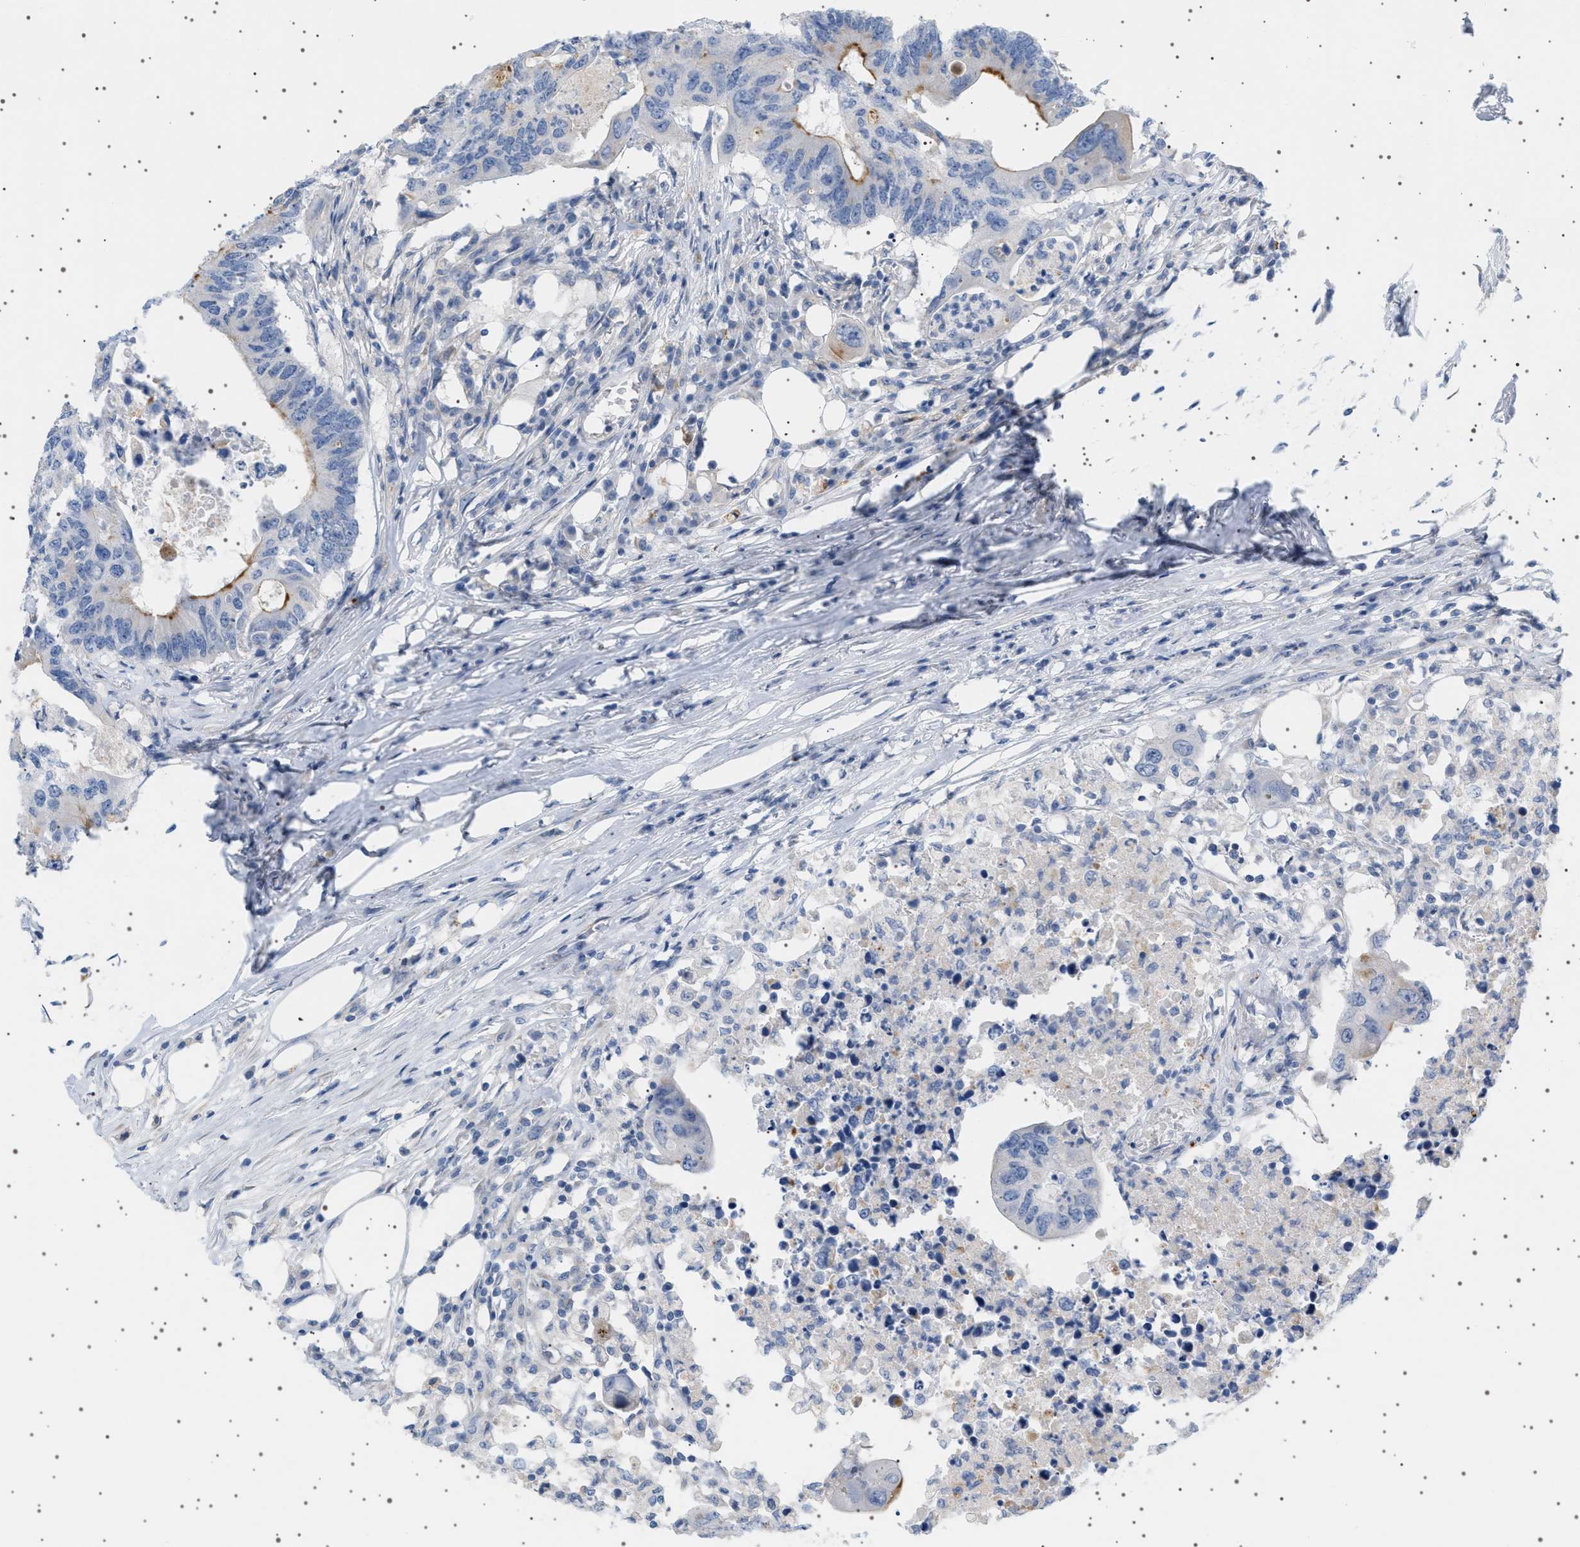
{"staining": {"intensity": "moderate", "quantity": "<25%", "location": "cytoplasmic/membranous"}, "tissue": "colorectal cancer", "cell_type": "Tumor cells", "image_type": "cancer", "snomed": [{"axis": "morphology", "description": "Adenocarcinoma, NOS"}, {"axis": "topography", "description": "Colon"}], "caption": "Protein staining reveals moderate cytoplasmic/membranous positivity in approximately <25% of tumor cells in colorectal cancer (adenocarcinoma). The staining was performed using DAB (3,3'-diaminobenzidine) to visualize the protein expression in brown, while the nuclei were stained in blue with hematoxylin (Magnification: 20x).", "gene": "ADCY10", "patient": {"sex": "male", "age": 71}}